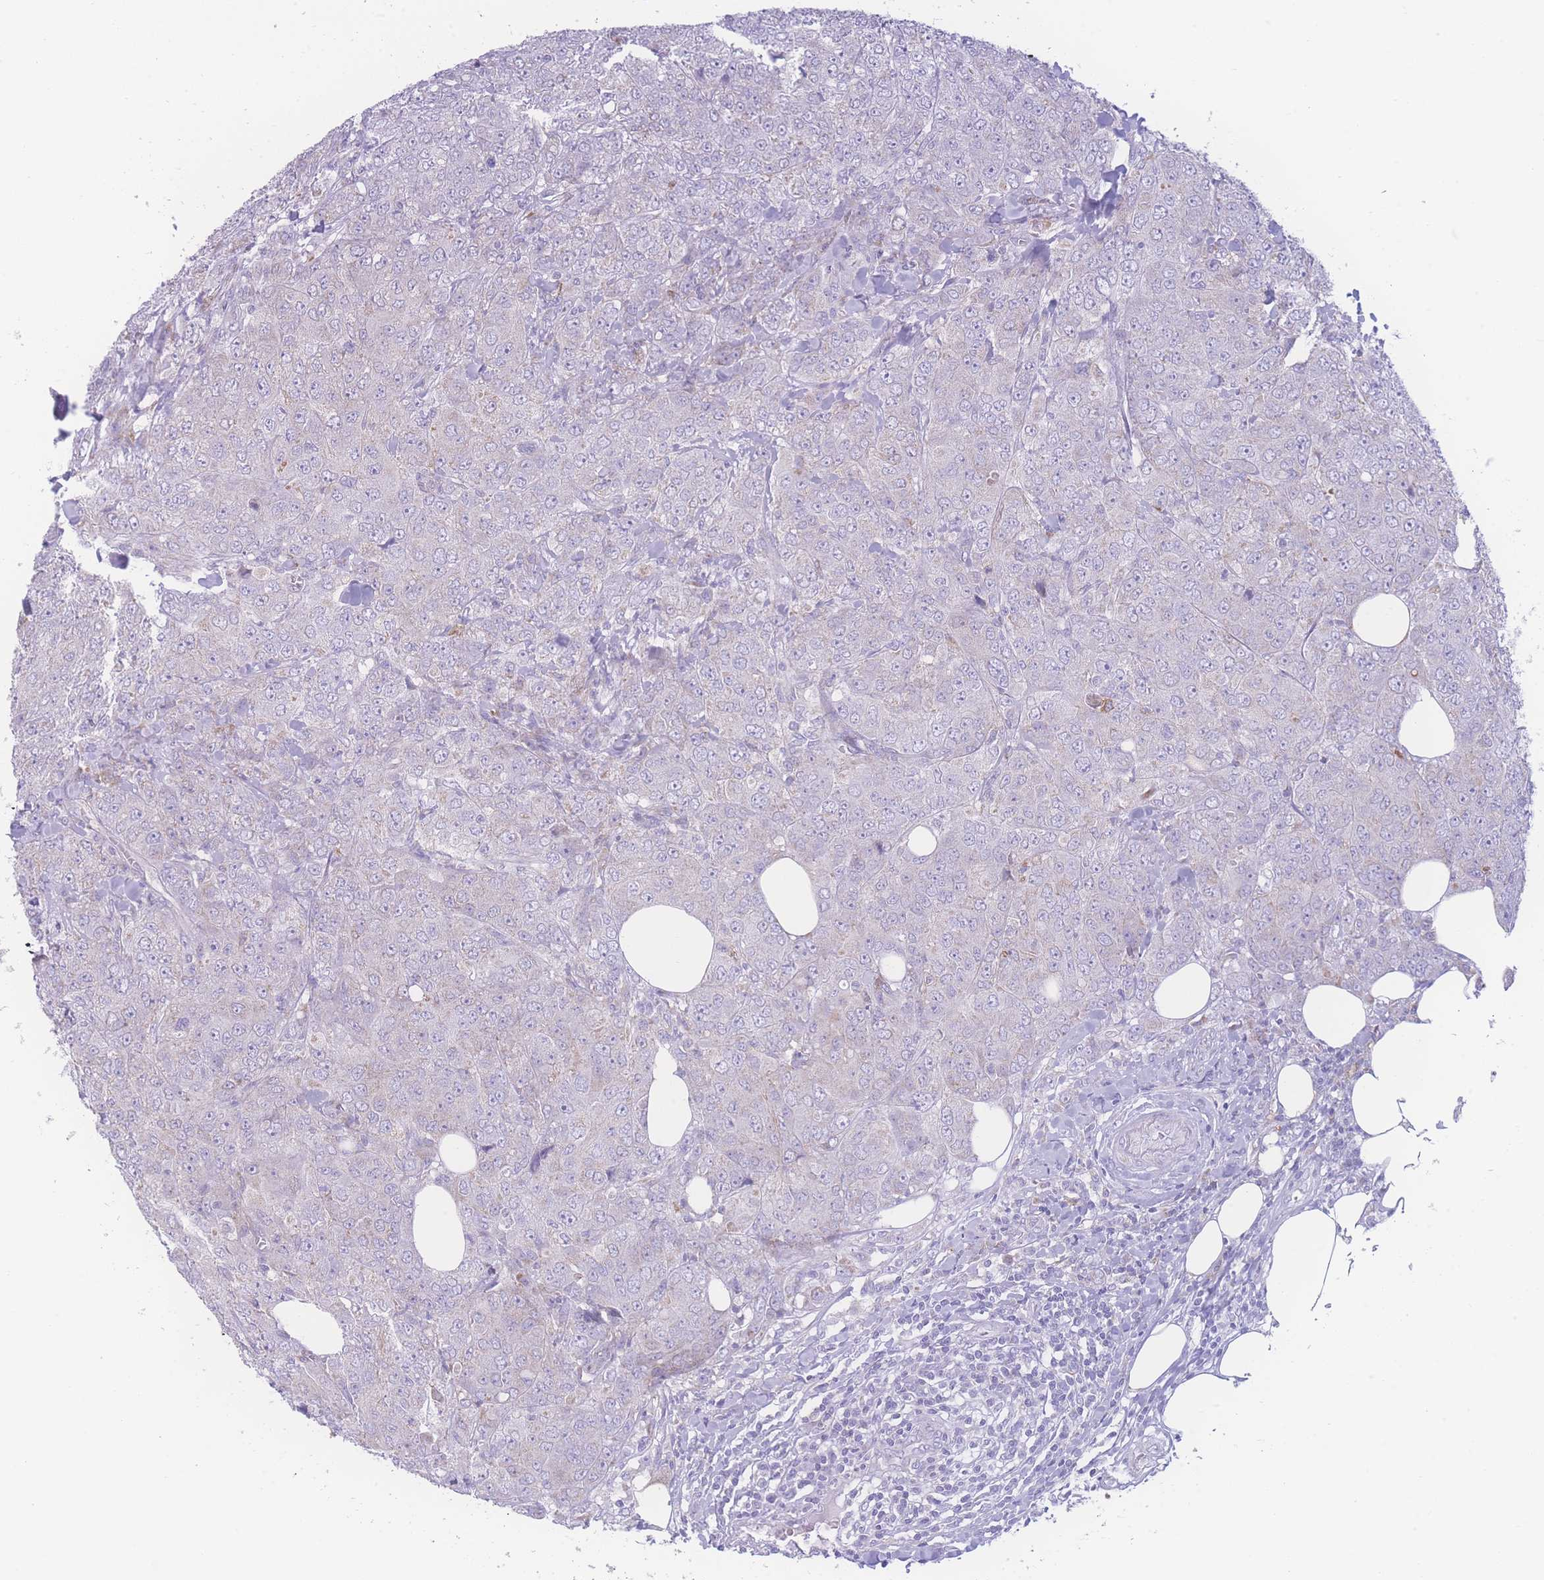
{"staining": {"intensity": "negative", "quantity": "none", "location": "none"}, "tissue": "breast cancer", "cell_type": "Tumor cells", "image_type": "cancer", "snomed": [{"axis": "morphology", "description": "Duct carcinoma"}, {"axis": "topography", "description": "Breast"}], "caption": "High magnification brightfield microscopy of invasive ductal carcinoma (breast) stained with DAB (3,3'-diaminobenzidine) (brown) and counterstained with hematoxylin (blue): tumor cells show no significant positivity.", "gene": "NBEAL1", "patient": {"sex": "female", "age": 43}}